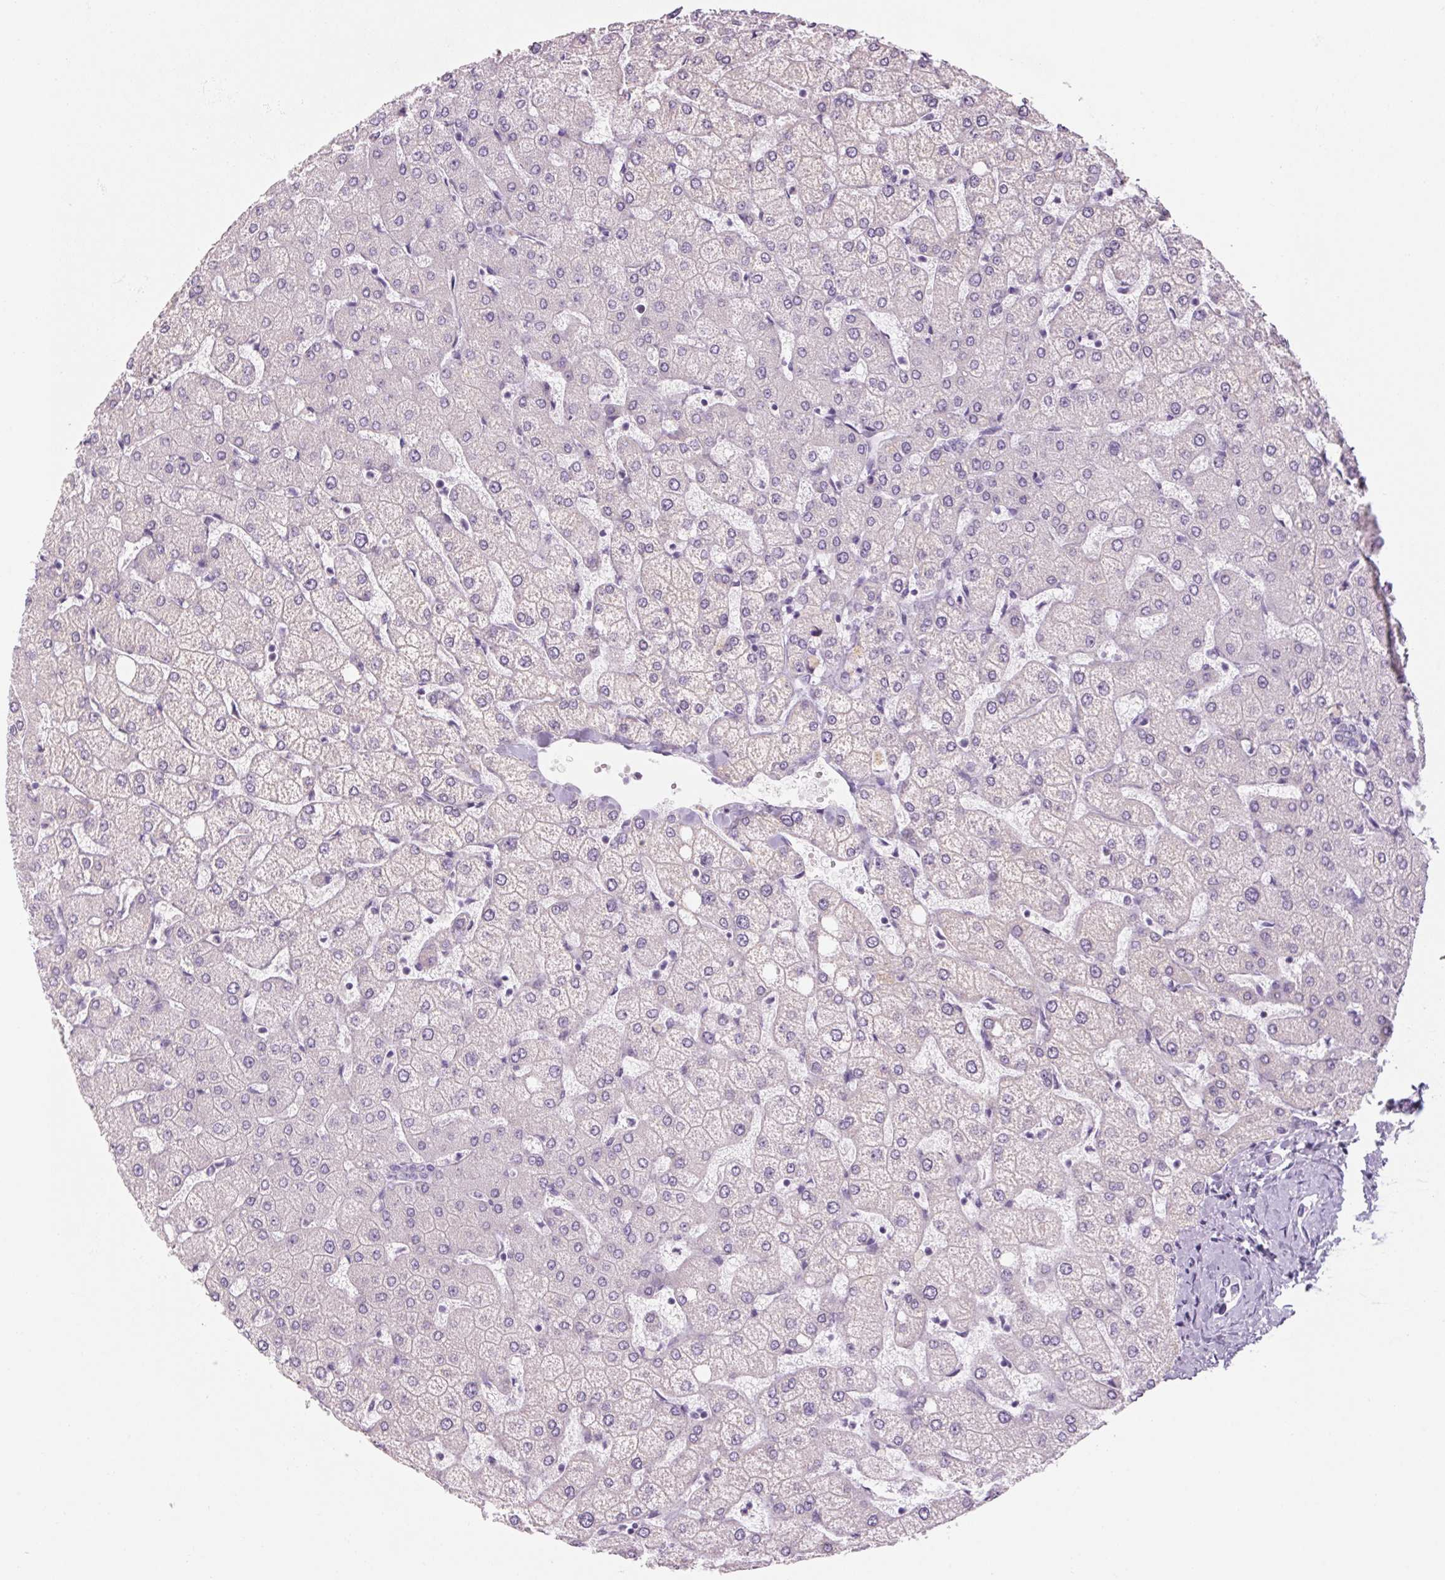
{"staining": {"intensity": "negative", "quantity": "none", "location": "none"}, "tissue": "liver", "cell_type": "Cholangiocytes", "image_type": "normal", "snomed": [{"axis": "morphology", "description": "Normal tissue, NOS"}, {"axis": "topography", "description": "Liver"}], "caption": "The immunohistochemistry (IHC) image has no significant positivity in cholangiocytes of liver.", "gene": "RPTN", "patient": {"sex": "female", "age": 54}}